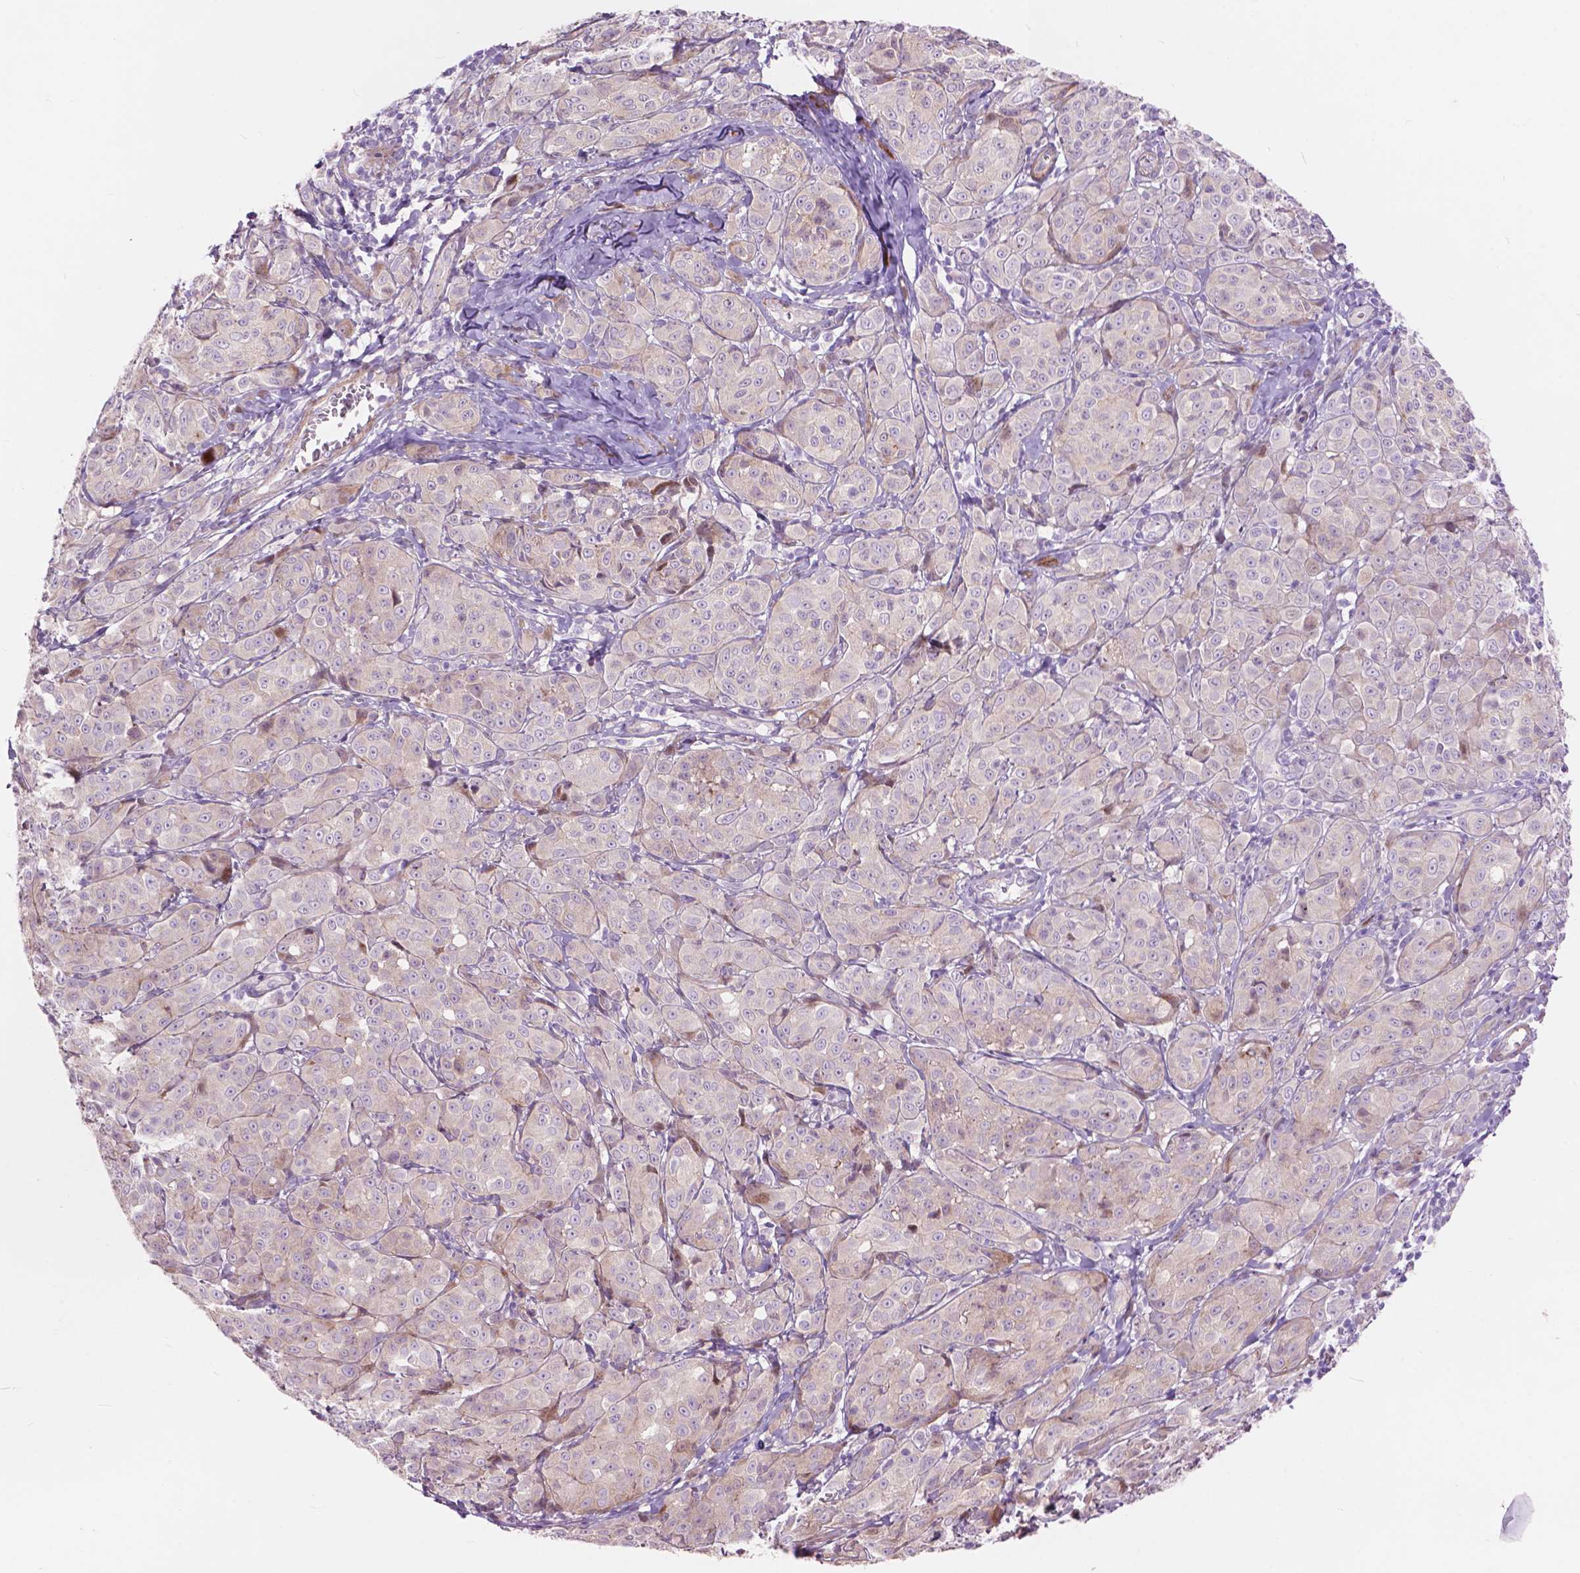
{"staining": {"intensity": "negative", "quantity": "none", "location": "none"}, "tissue": "melanoma", "cell_type": "Tumor cells", "image_type": "cancer", "snomed": [{"axis": "morphology", "description": "Malignant melanoma, NOS"}, {"axis": "topography", "description": "Skin"}], "caption": "Protein analysis of malignant melanoma exhibits no significant positivity in tumor cells.", "gene": "MORN1", "patient": {"sex": "male", "age": 89}}